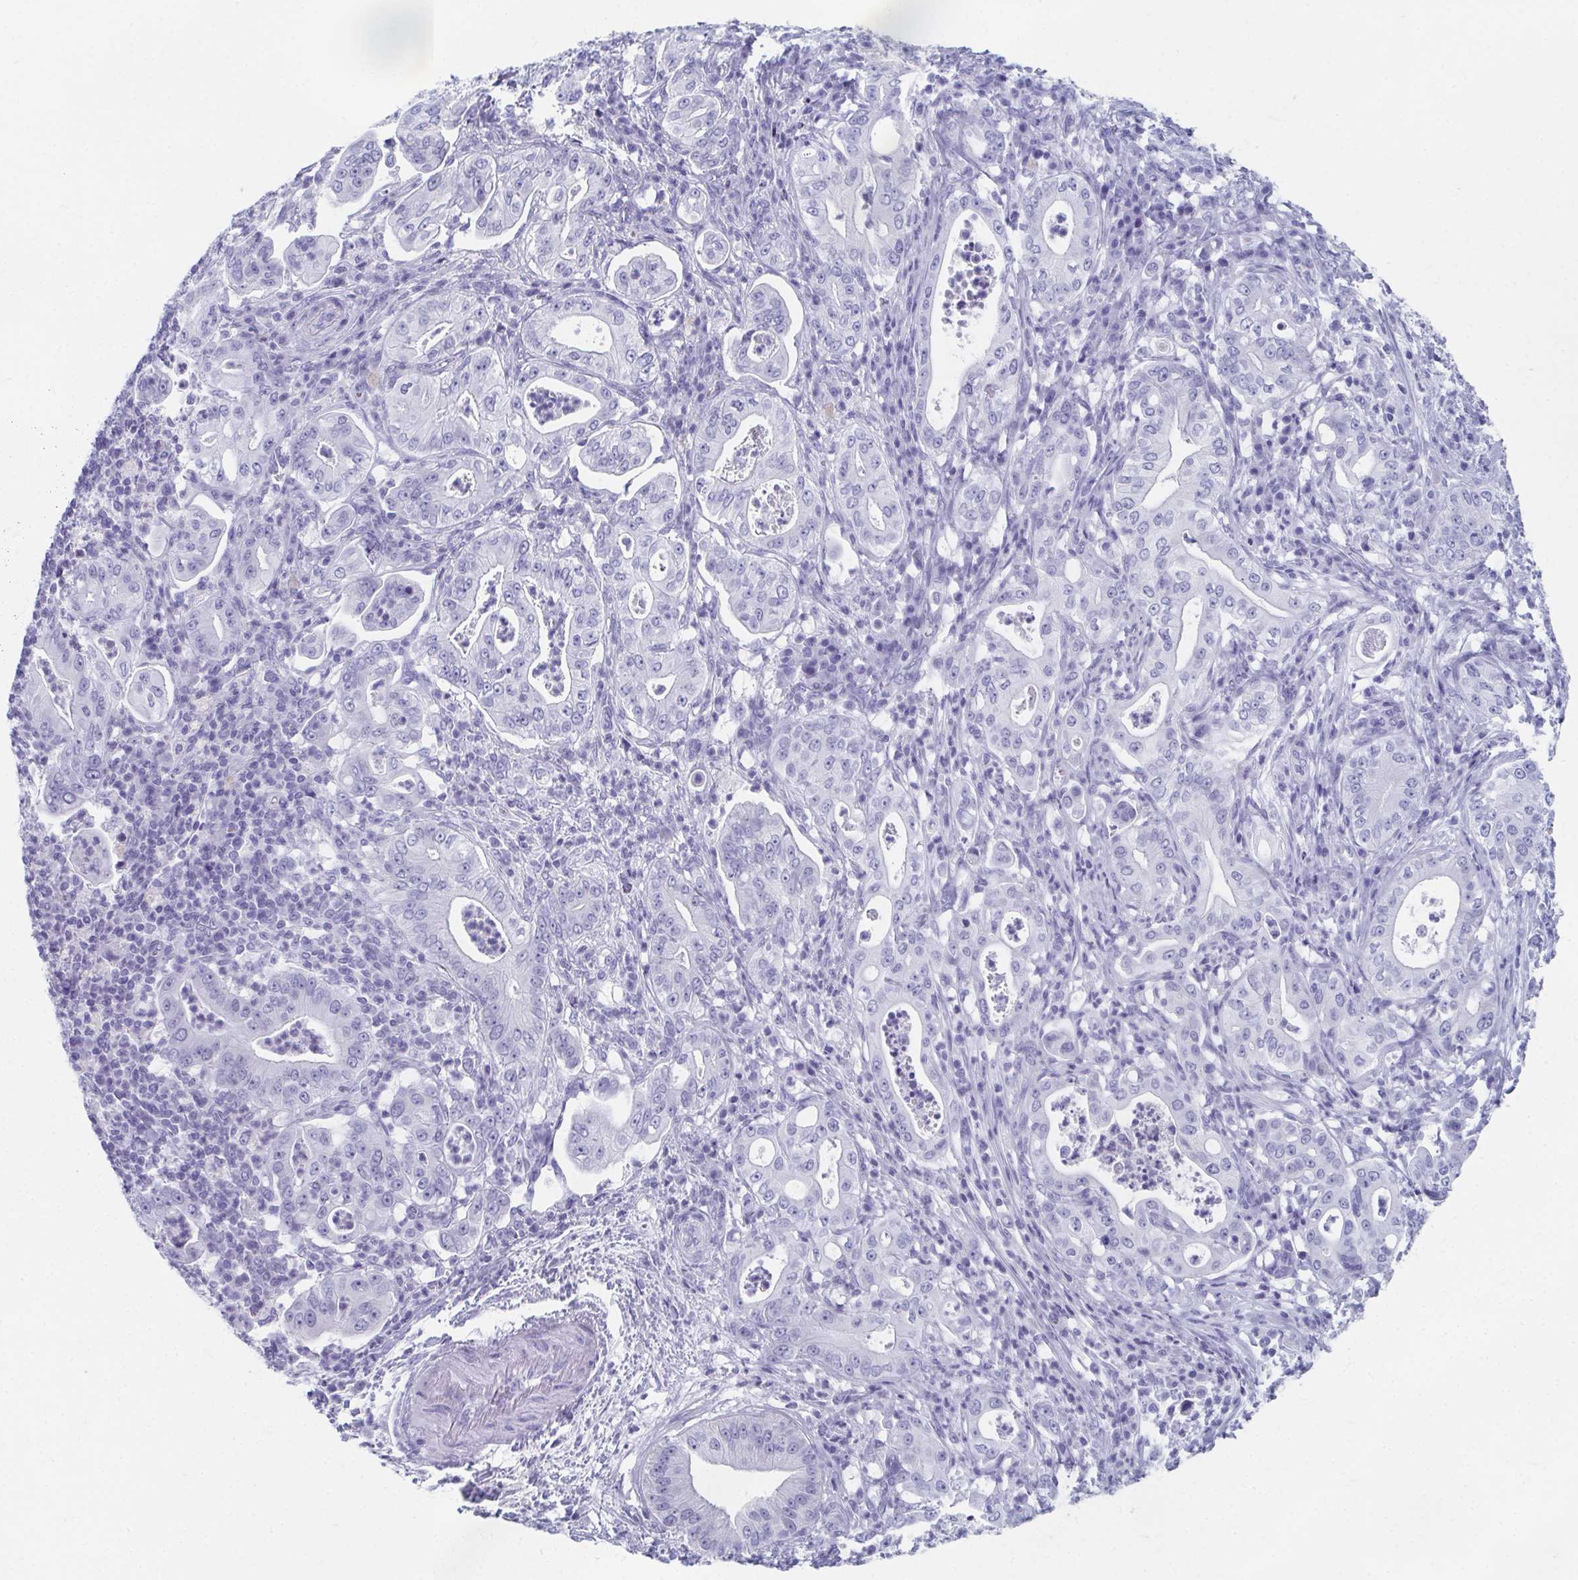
{"staining": {"intensity": "negative", "quantity": "none", "location": "none"}, "tissue": "pancreatic cancer", "cell_type": "Tumor cells", "image_type": "cancer", "snomed": [{"axis": "morphology", "description": "Adenocarcinoma, NOS"}, {"axis": "topography", "description": "Pancreas"}], "caption": "Tumor cells show no significant protein positivity in pancreatic cancer.", "gene": "GHRL", "patient": {"sex": "male", "age": 71}}